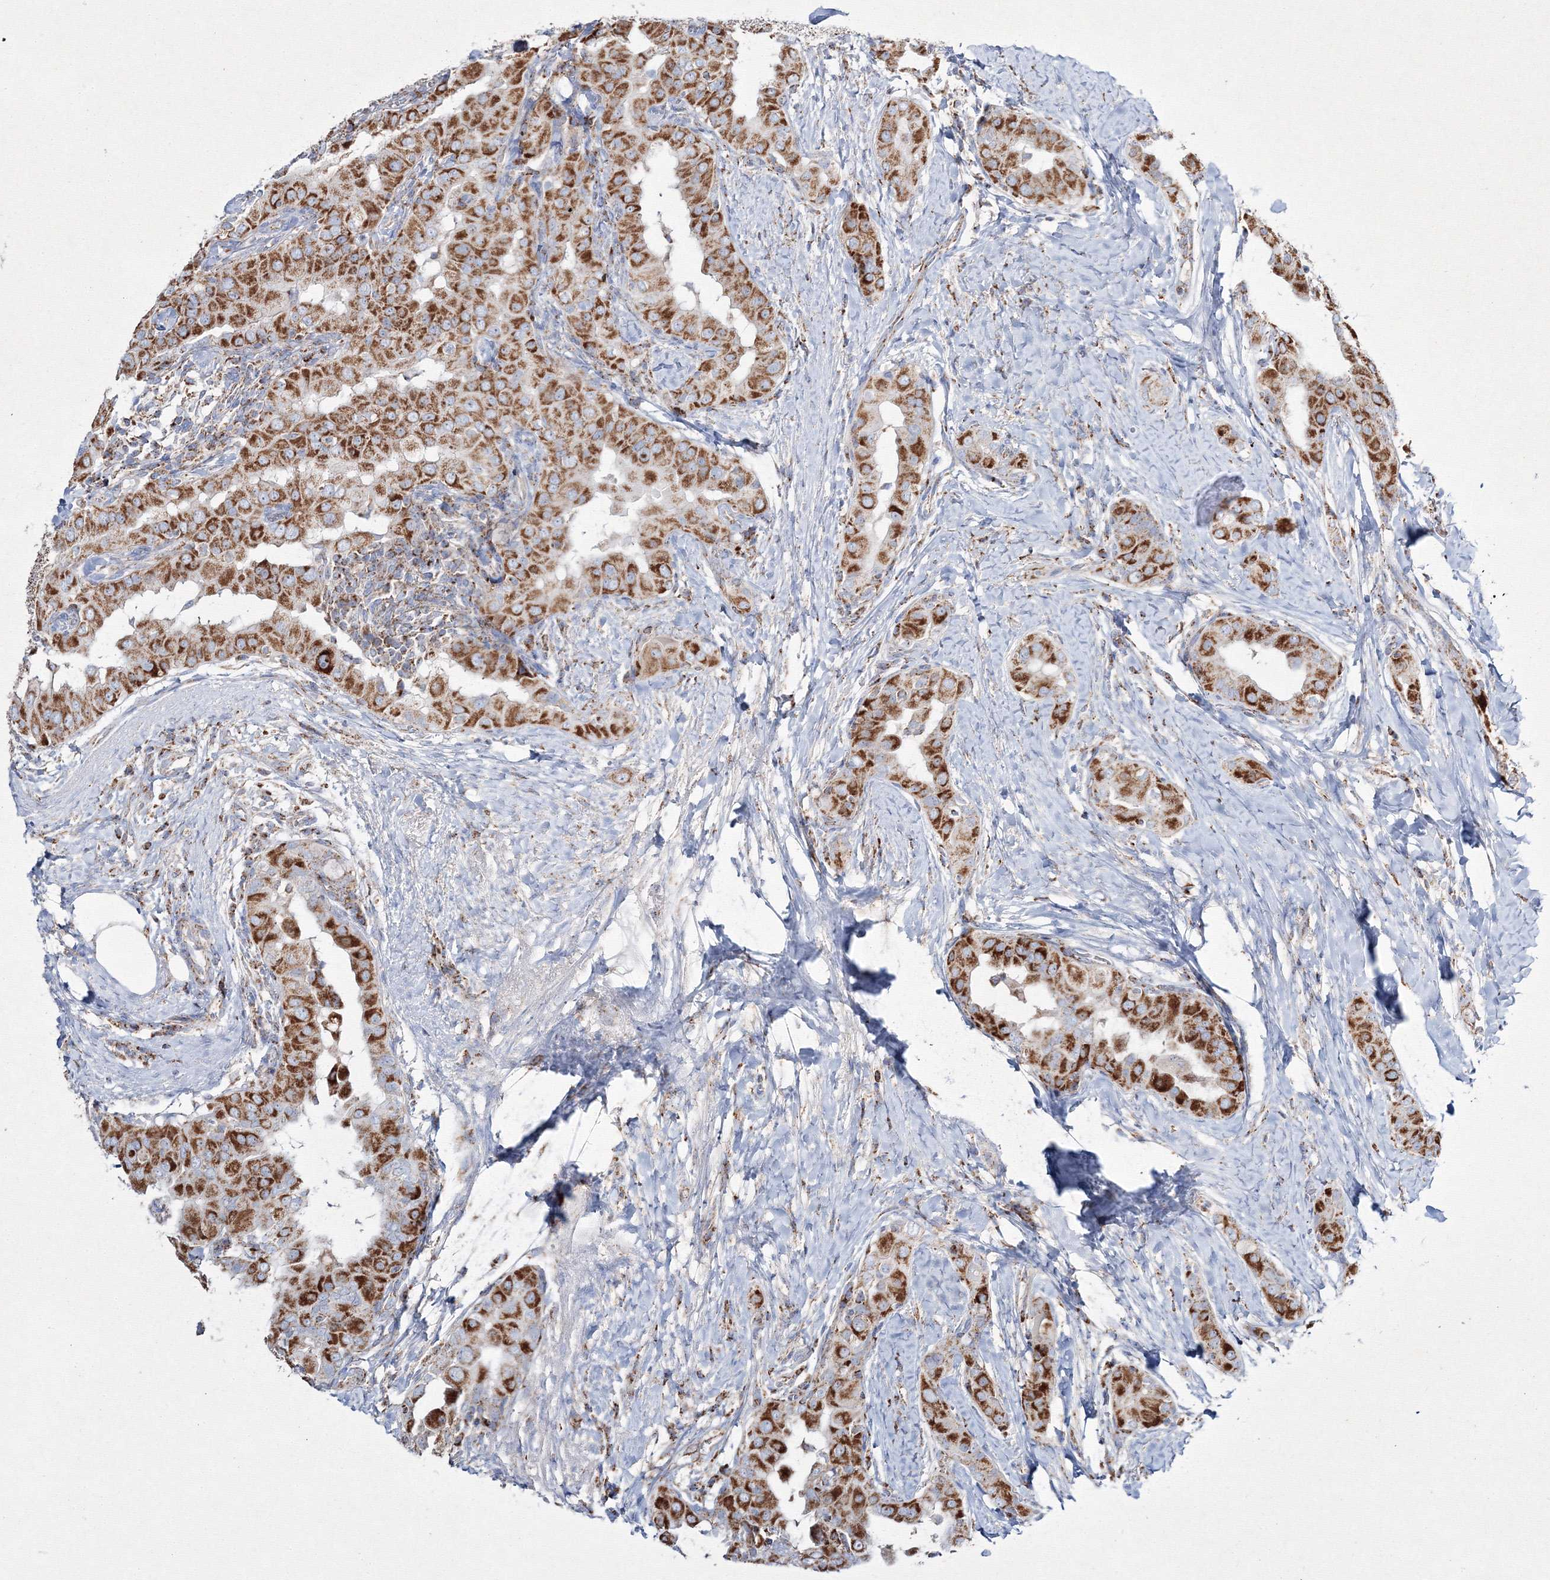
{"staining": {"intensity": "strong", "quantity": ">75%", "location": "cytoplasmic/membranous"}, "tissue": "thyroid cancer", "cell_type": "Tumor cells", "image_type": "cancer", "snomed": [{"axis": "morphology", "description": "Papillary adenocarcinoma, NOS"}, {"axis": "topography", "description": "Thyroid gland"}], "caption": "About >75% of tumor cells in human papillary adenocarcinoma (thyroid) reveal strong cytoplasmic/membranous protein staining as visualized by brown immunohistochemical staining.", "gene": "IGSF9", "patient": {"sex": "male", "age": 33}}